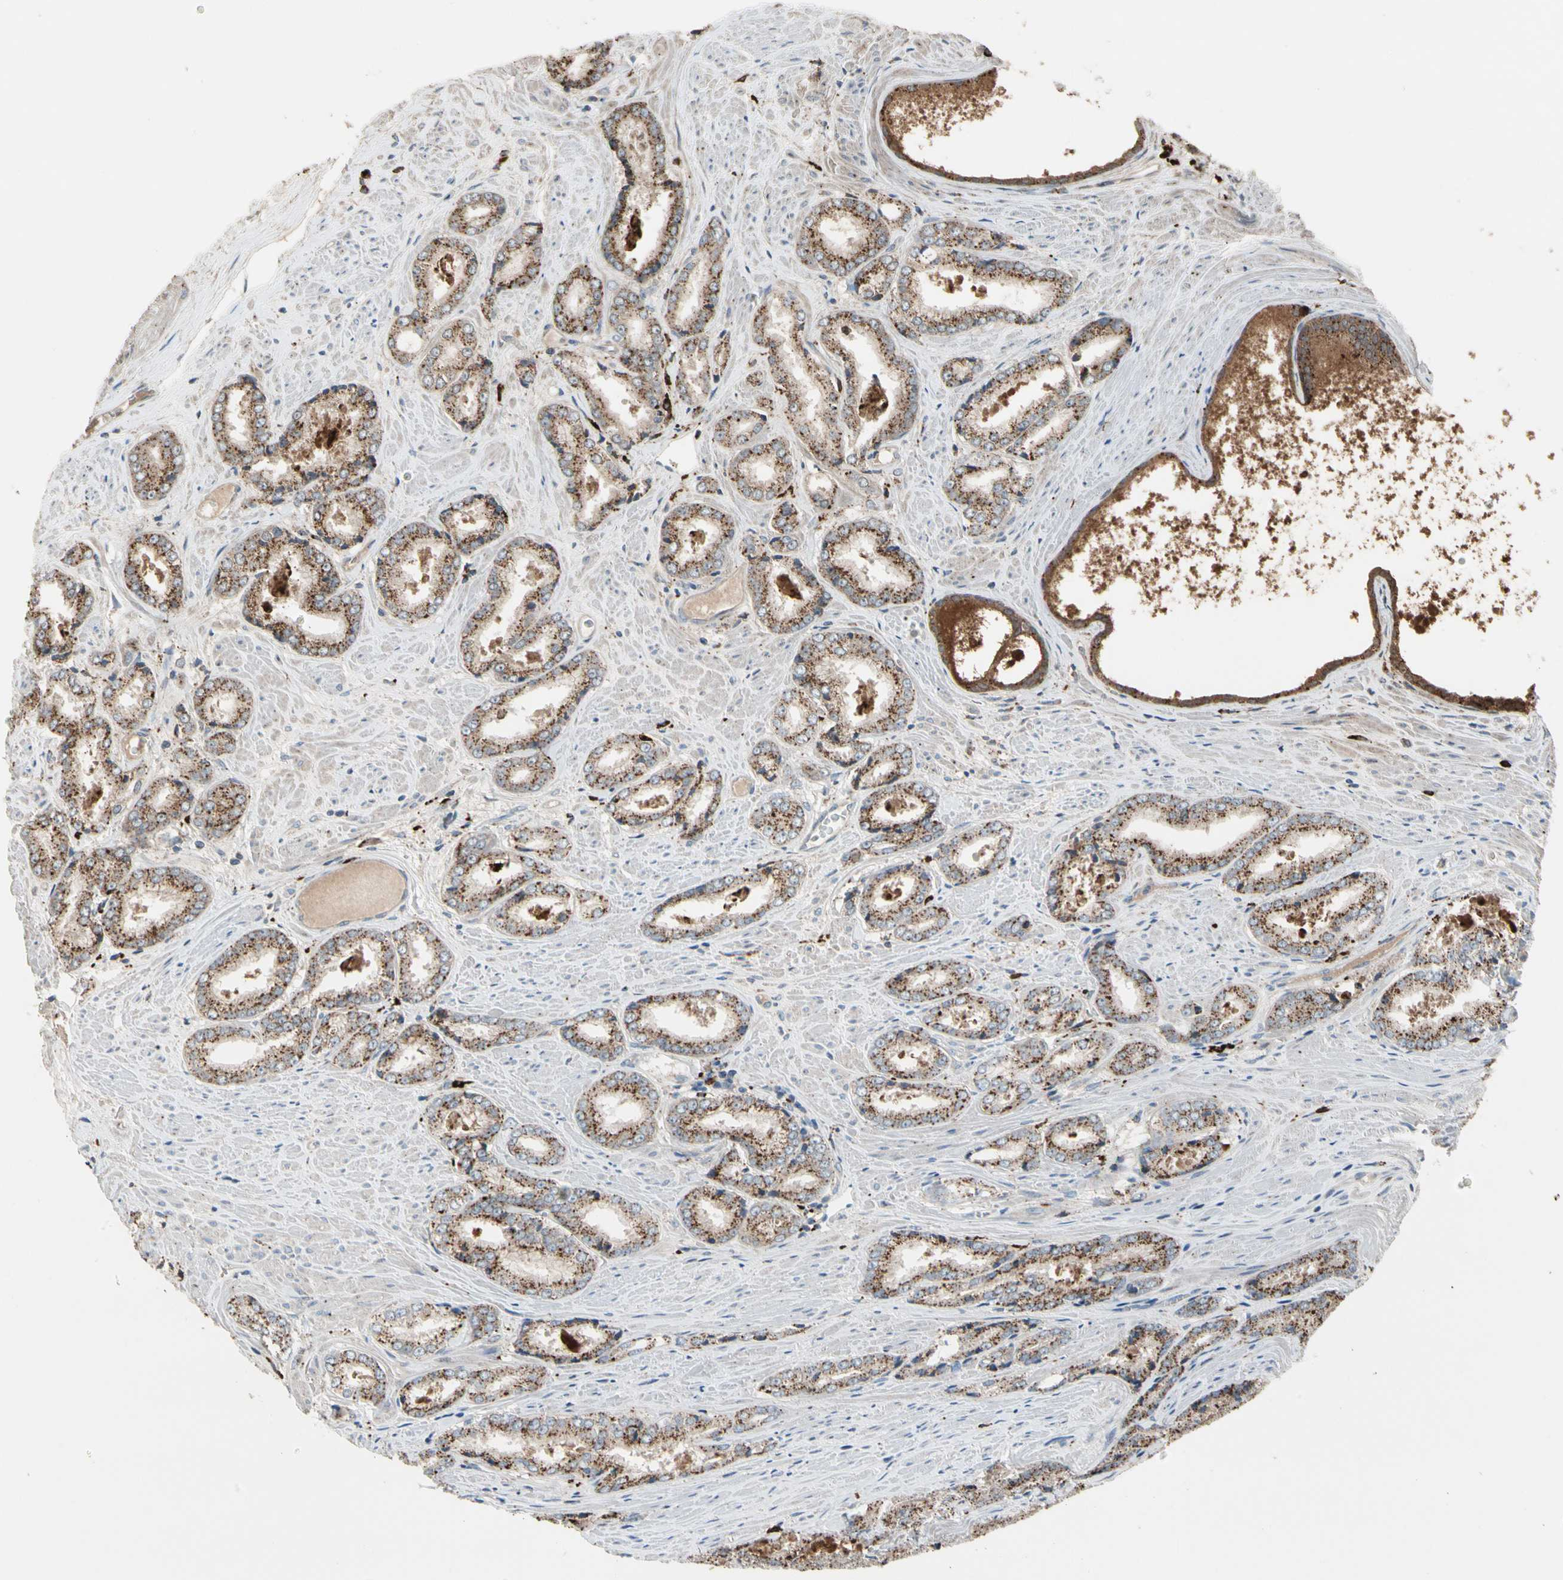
{"staining": {"intensity": "moderate", "quantity": ">75%", "location": "cytoplasmic/membranous"}, "tissue": "prostate cancer", "cell_type": "Tumor cells", "image_type": "cancer", "snomed": [{"axis": "morphology", "description": "Adenocarcinoma, Low grade"}, {"axis": "topography", "description": "Prostate"}], "caption": "Human low-grade adenocarcinoma (prostate) stained with a brown dye demonstrates moderate cytoplasmic/membranous positive staining in about >75% of tumor cells.", "gene": "GM2A", "patient": {"sex": "male", "age": 64}}